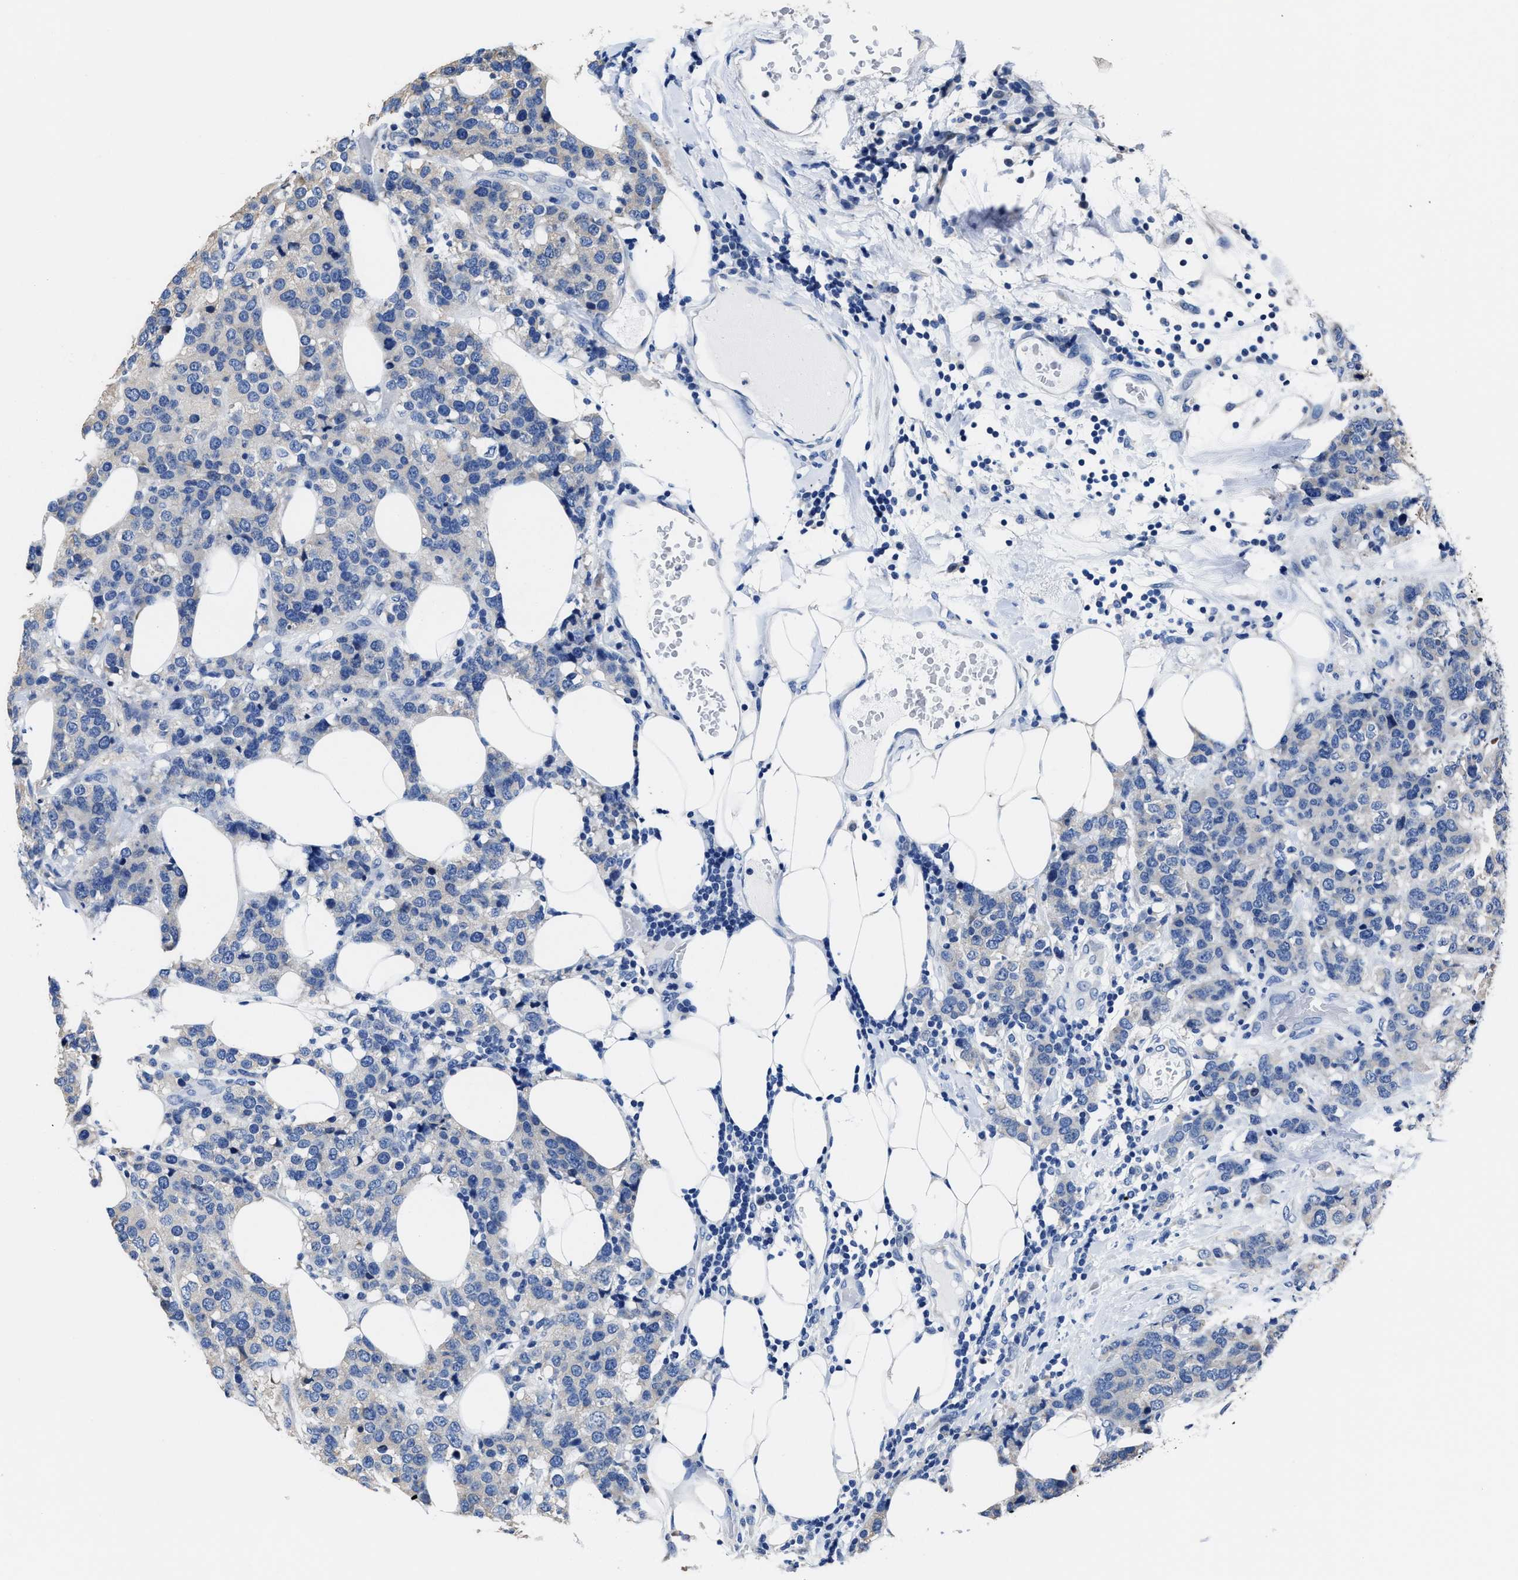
{"staining": {"intensity": "negative", "quantity": "none", "location": "none"}, "tissue": "breast cancer", "cell_type": "Tumor cells", "image_type": "cancer", "snomed": [{"axis": "morphology", "description": "Lobular carcinoma"}, {"axis": "topography", "description": "Breast"}], "caption": "This is a histopathology image of IHC staining of breast cancer (lobular carcinoma), which shows no staining in tumor cells. (DAB IHC visualized using brightfield microscopy, high magnification).", "gene": "HOOK1", "patient": {"sex": "female", "age": 59}}